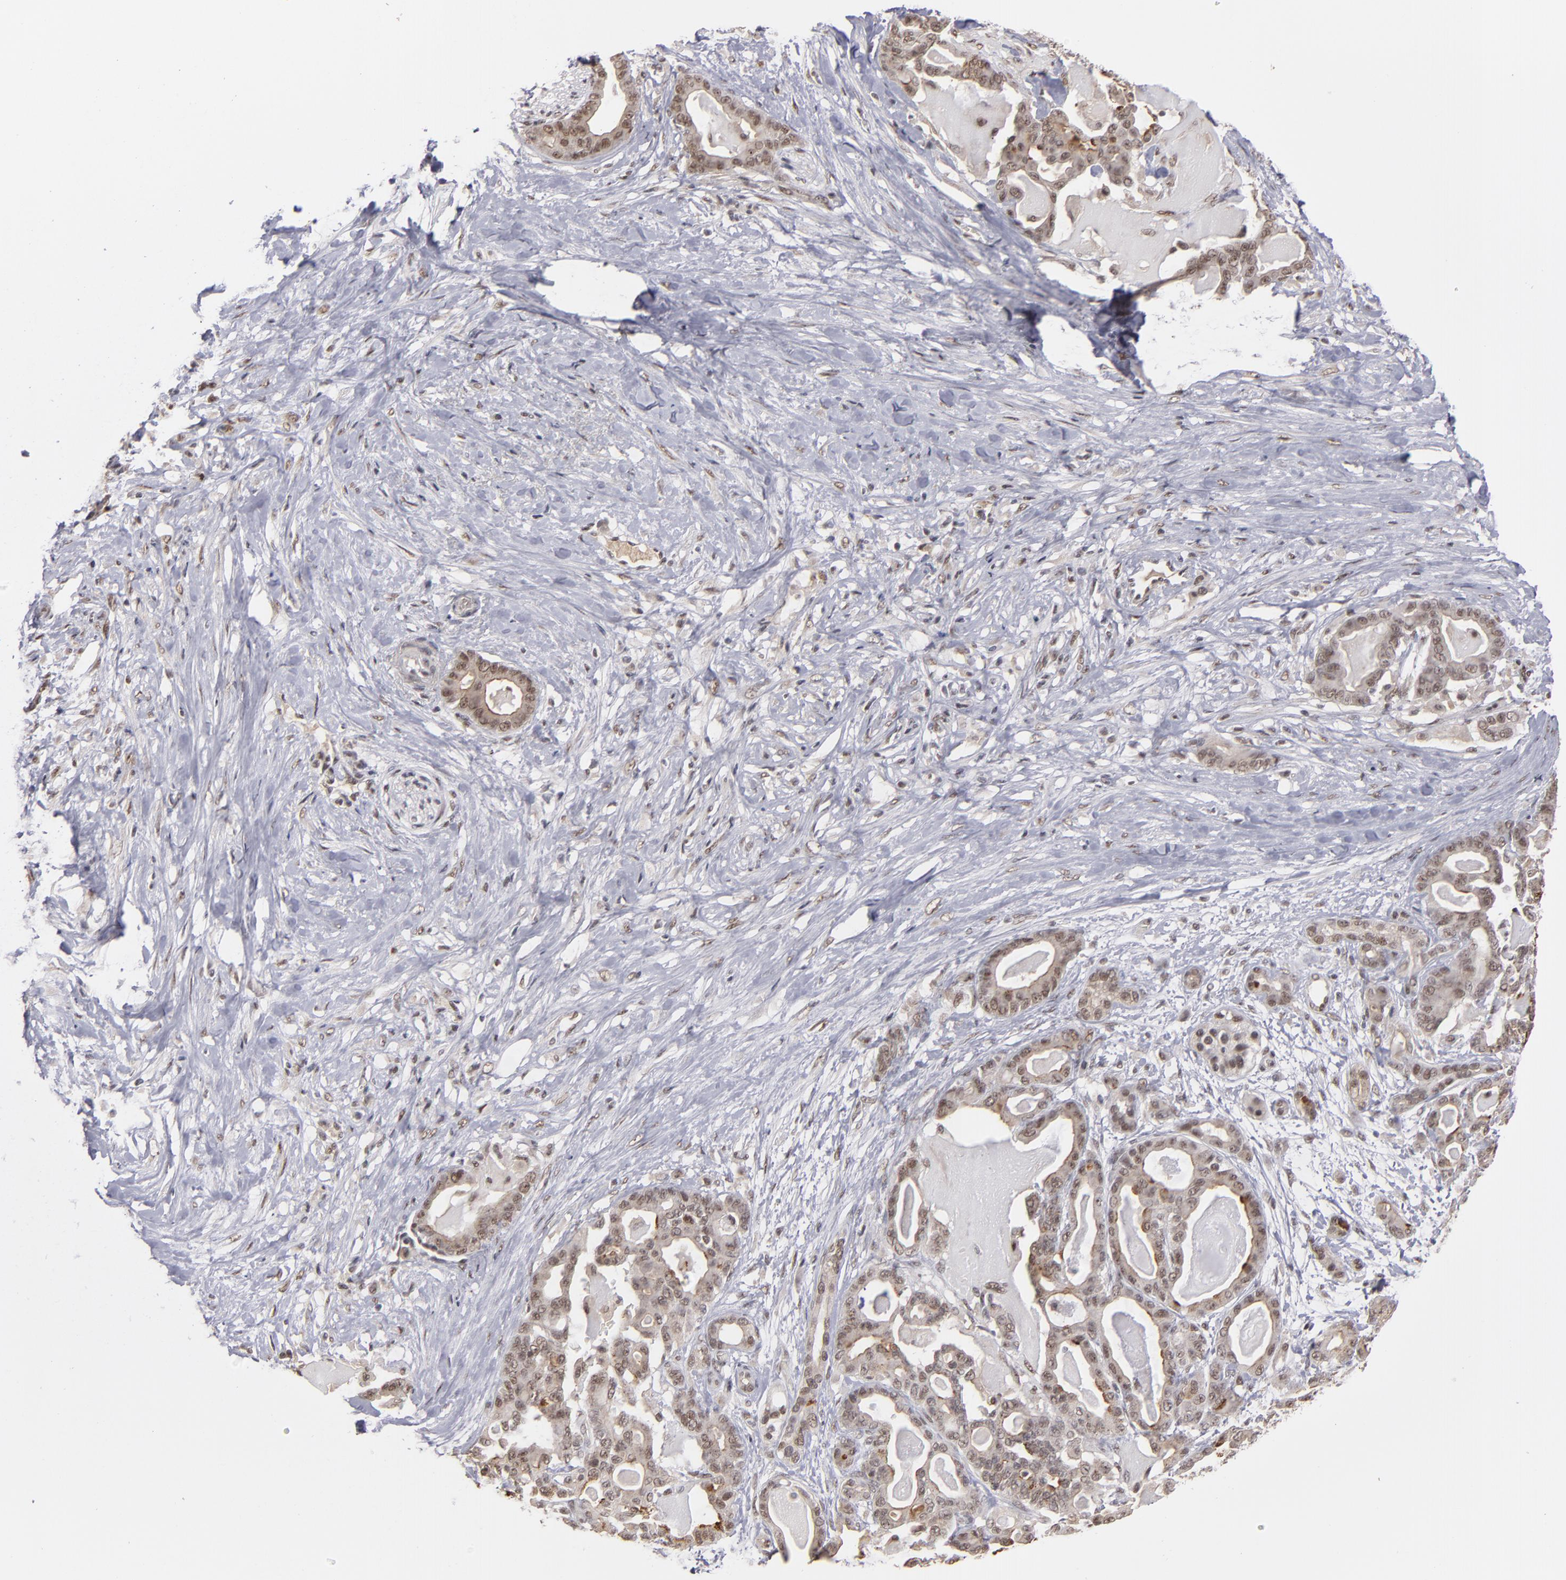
{"staining": {"intensity": "weak", "quantity": "25%-75%", "location": "nuclear"}, "tissue": "pancreatic cancer", "cell_type": "Tumor cells", "image_type": "cancer", "snomed": [{"axis": "morphology", "description": "Adenocarcinoma, NOS"}, {"axis": "topography", "description": "Pancreas"}], "caption": "This image displays IHC staining of pancreatic cancer, with low weak nuclear expression in about 25%-75% of tumor cells.", "gene": "ZNF234", "patient": {"sex": "male", "age": 63}}